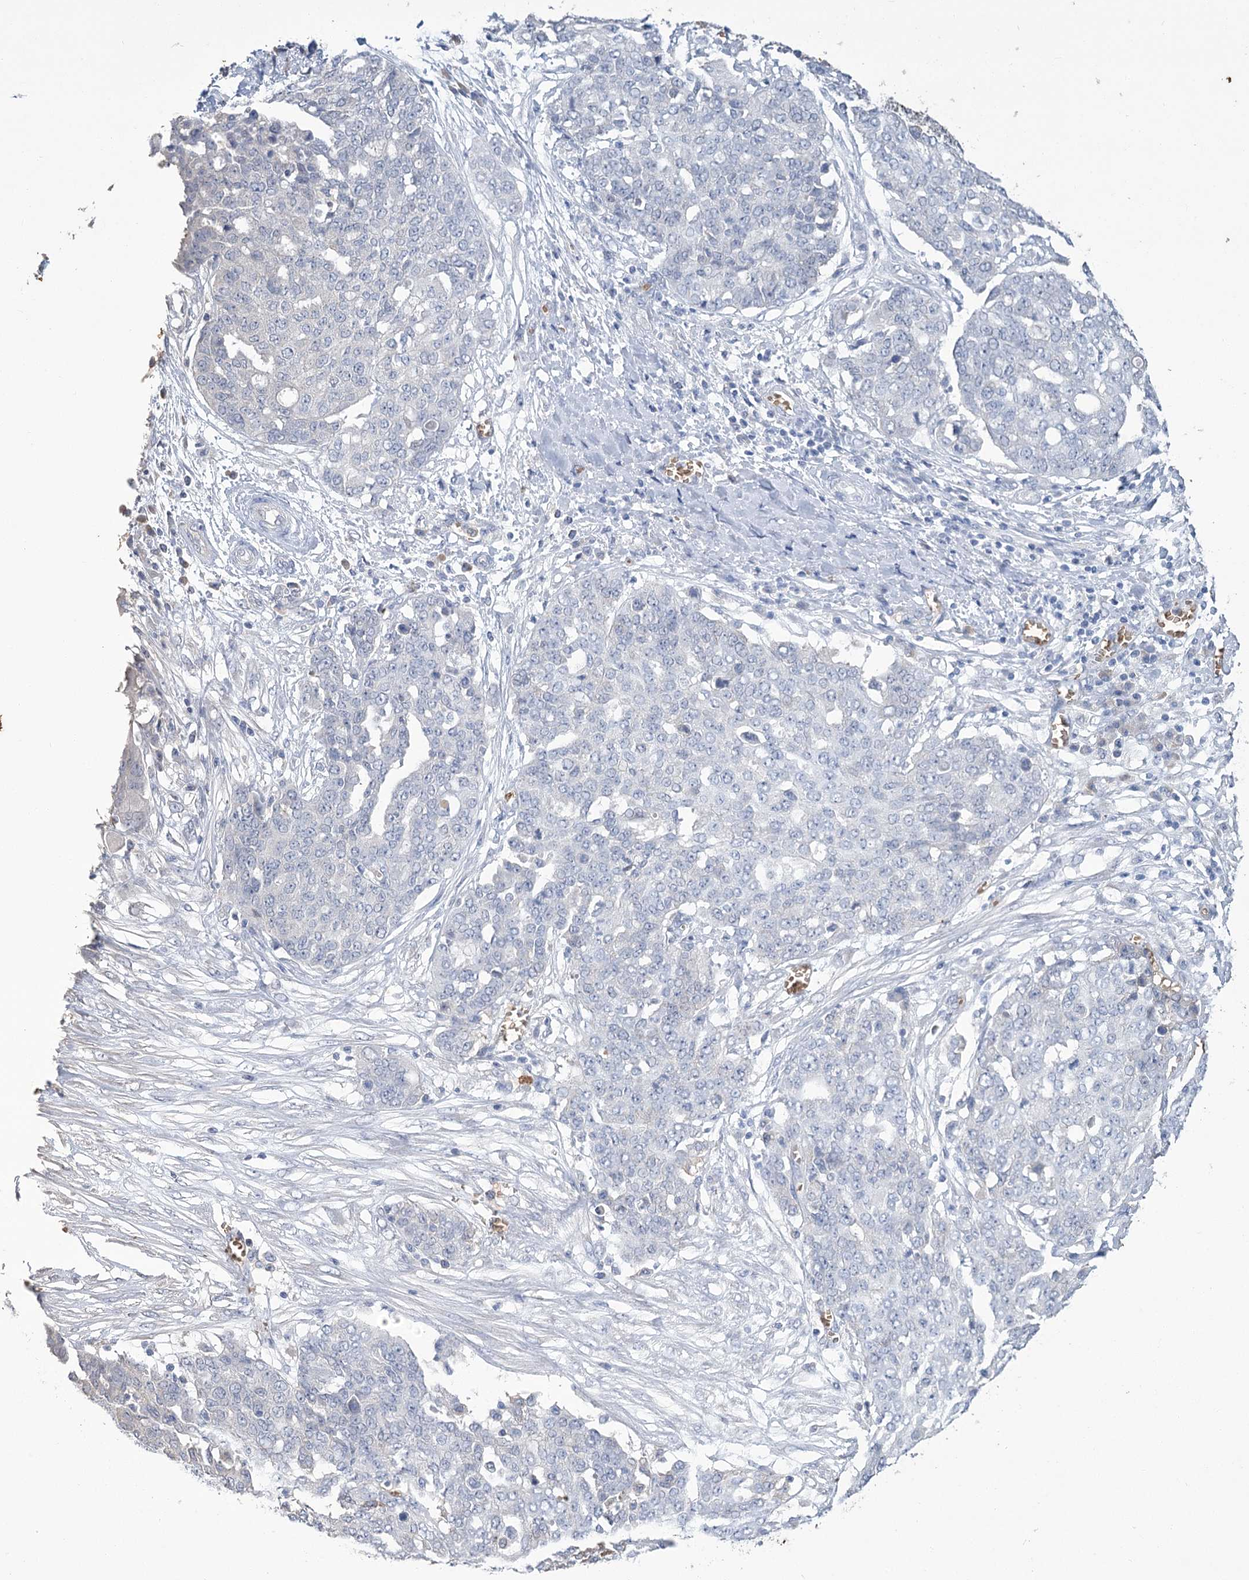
{"staining": {"intensity": "negative", "quantity": "none", "location": "none"}, "tissue": "ovarian cancer", "cell_type": "Tumor cells", "image_type": "cancer", "snomed": [{"axis": "morphology", "description": "Cystadenocarcinoma, serous, NOS"}, {"axis": "topography", "description": "Soft tissue"}, {"axis": "topography", "description": "Ovary"}], "caption": "The image demonstrates no significant staining in tumor cells of ovarian cancer.", "gene": "HBA1", "patient": {"sex": "female", "age": 57}}